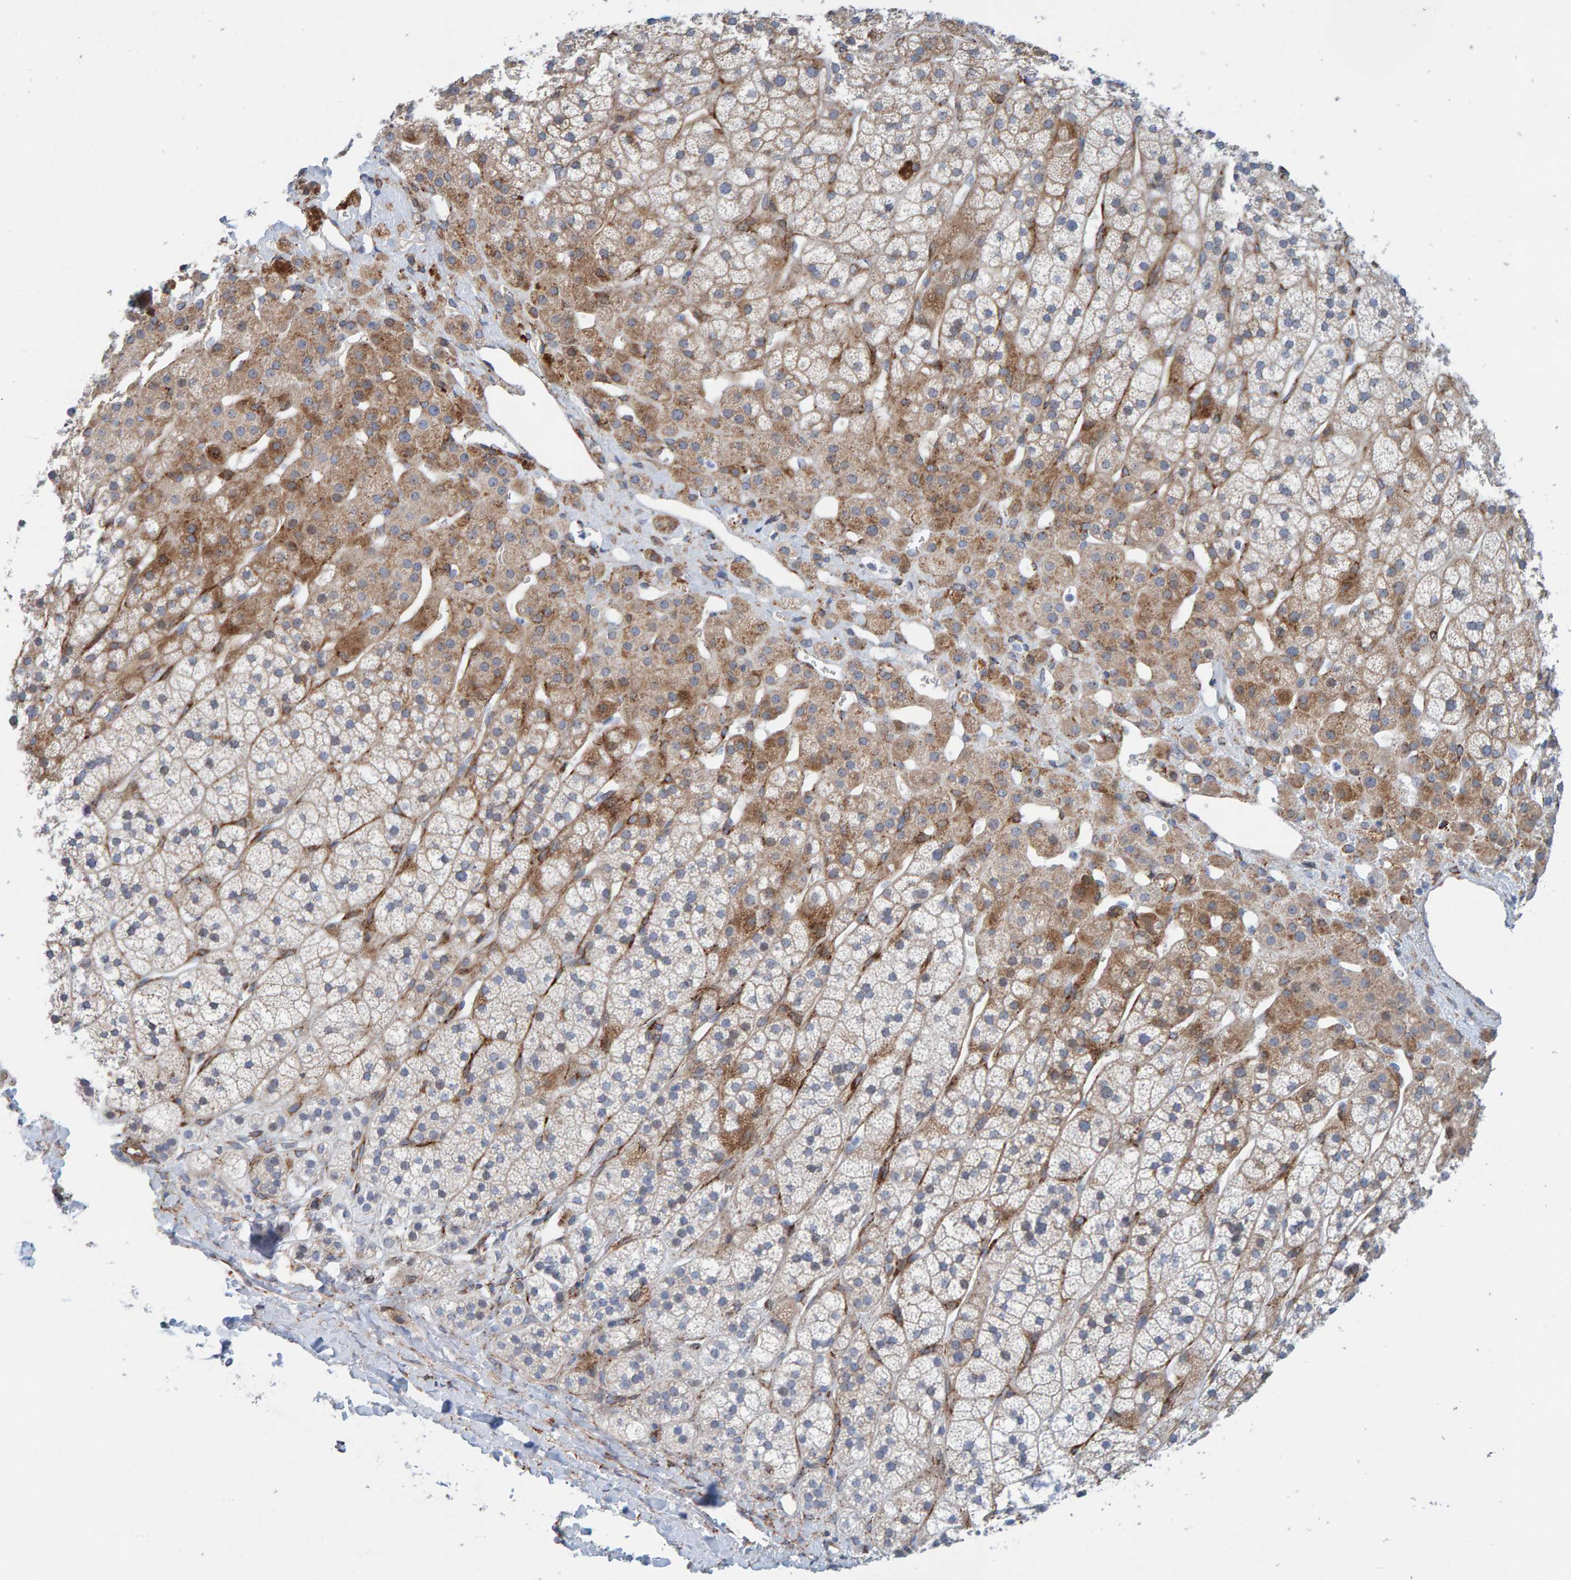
{"staining": {"intensity": "moderate", "quantity": "25%-75%", "location": "cytoplasmic/membranous"}, "tissue": "adrenal gland", "cell_type": "Glandular cells", "image_type": "normal", "snomed": [{"axis": "morphology", "description": "Normal tissue, NOS"}, {"axis": "topography", "description": "Adrenal gland"}], "caption": "Human adrenal gland stained with a brown dye displays moderate cytoplasmic/membranous positive staining in approximately 25%-75% of glandular cells.", "gene": "MMP16", "patient": {"sex": "male", "age": 56}}